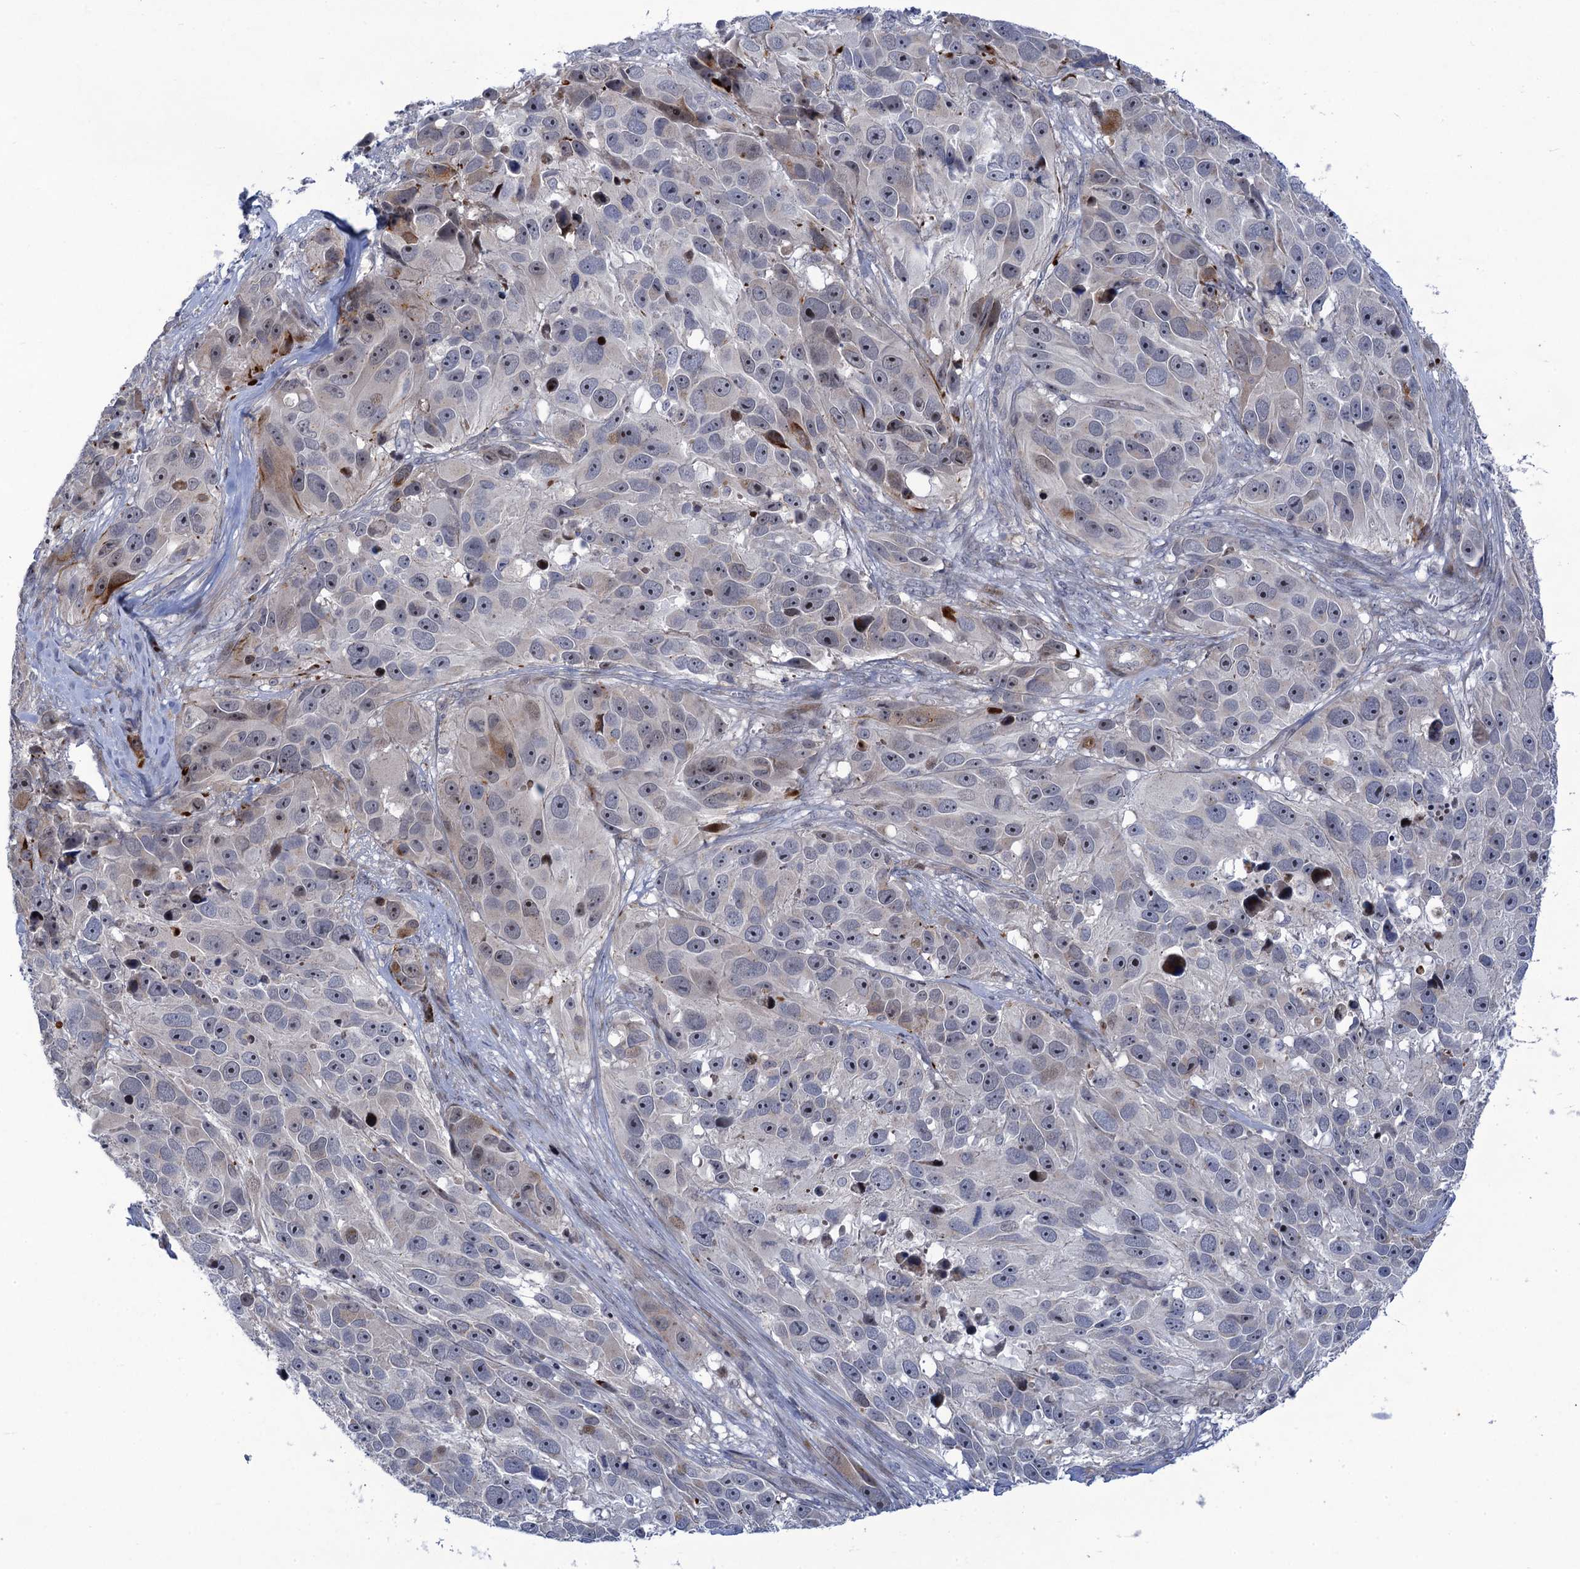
{"staining": {"intensity": "weak", "quantity": "<25%", "location": "cytoplasmic/membranous"}, "tissue": "melanoma", "cell_type": "Tumor cells", "image_type": "cancer", "snomed": [{"axis": "morphology", "description": "Malignant melanoma, NOS"}, {"axis": "topography", "description": "Skin"}], "caption": "High power microscopy micrograph of an immunohistochemistry (IHC) photomicrograph of malignant melanoma, revealing no significant expression in tumor cells. Brightfield microscopy of IHC stained with DAB (brown) and hematoxylin (blue), captured at high magnification.", "gene": "QPCTL", "patient": {"sex": "male", "age": 84}}